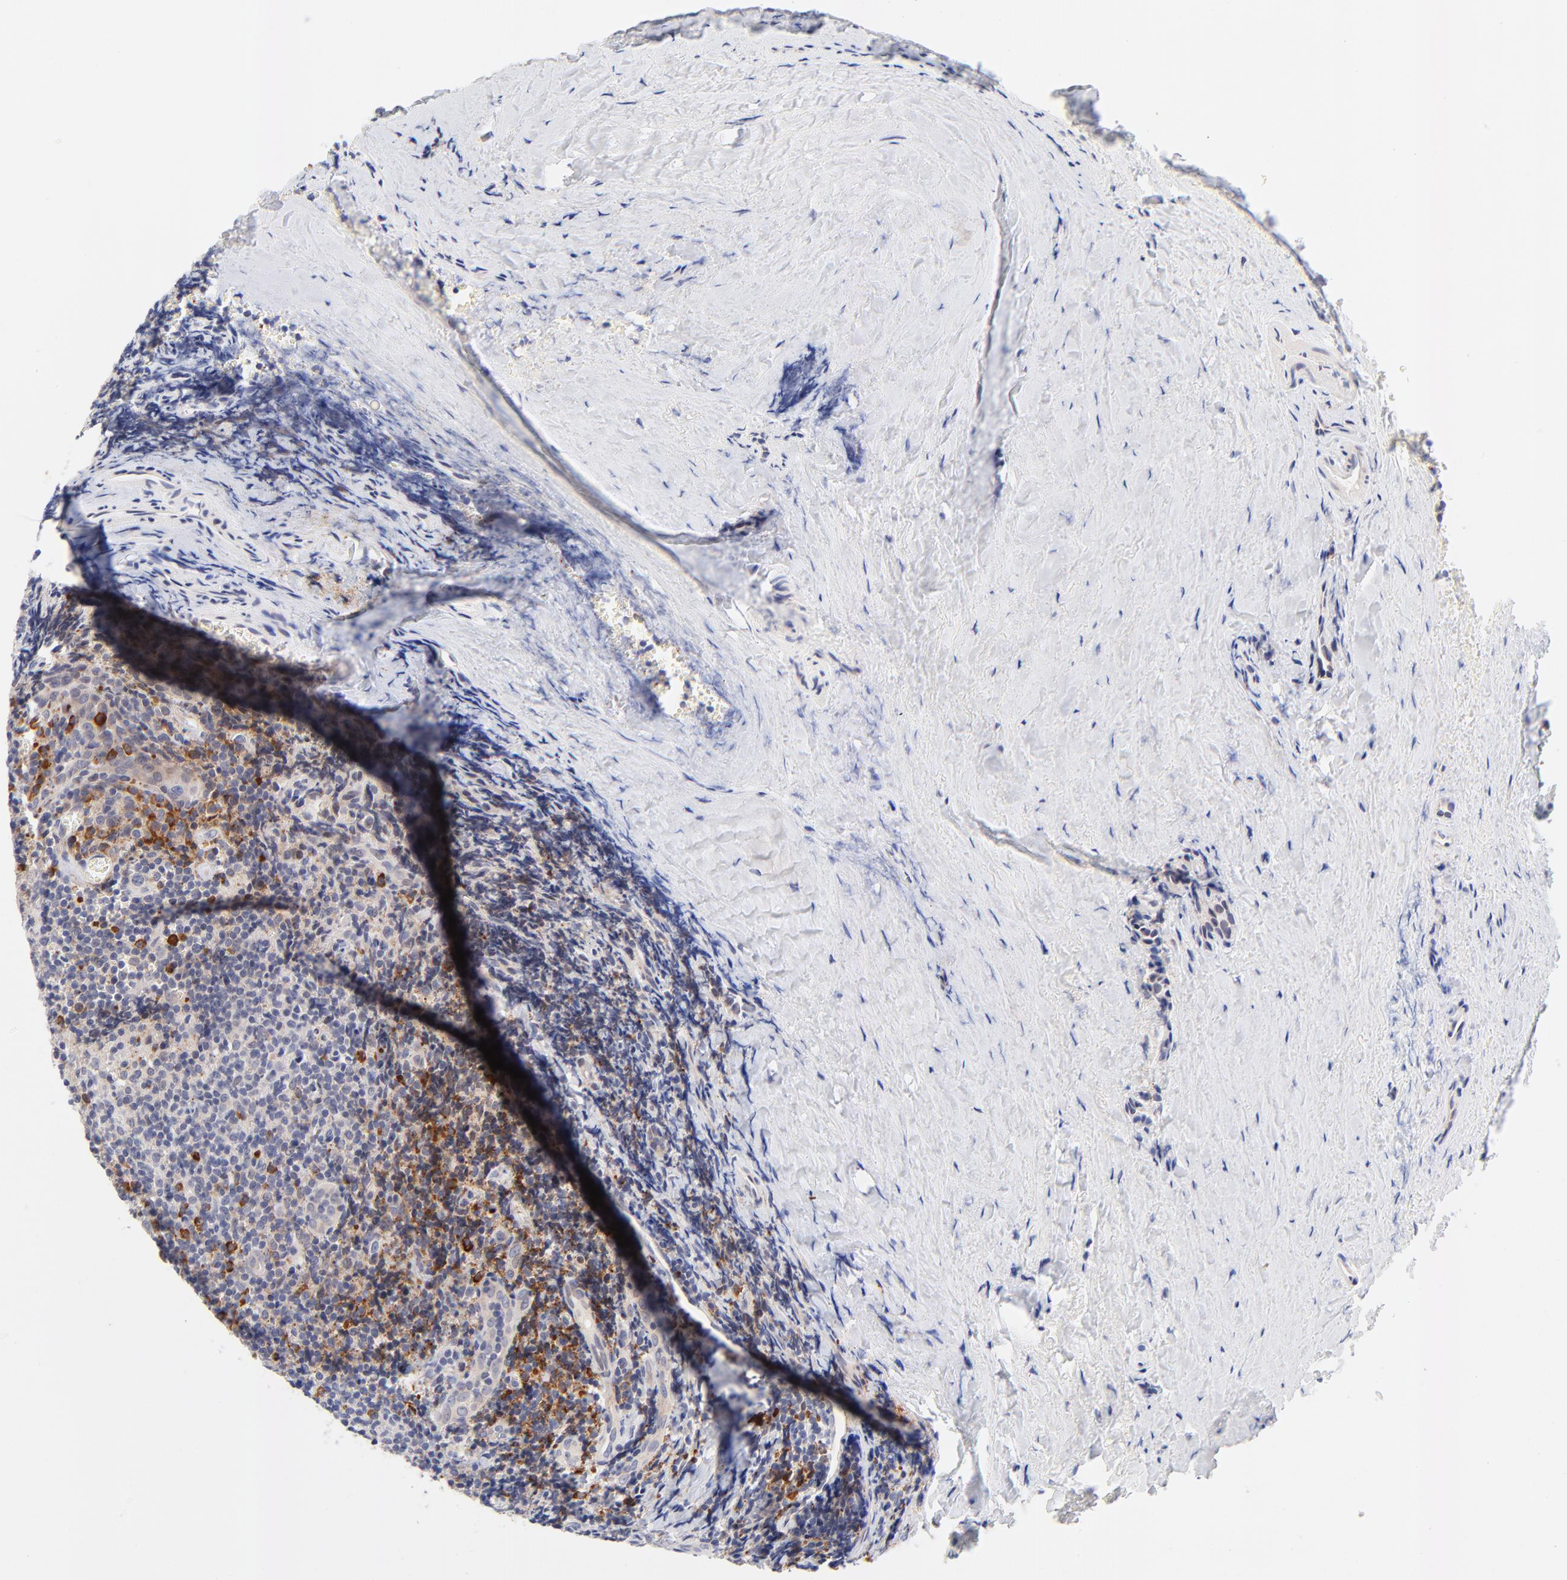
{"staining": {"intensity": "strong", "quantity": "<25%", "location": "cytoplasmic/membranous"}, "tissue": "tonsil", "cell_type": "Germinal center cells", "image_type": "normal", "snomed": [{"axis": "morphology", "description": "Normal tissue, NOS"}, {"axis": "topography", "description": "Tonsil"}], "caption": "Brown immunohistochemical staining in unremarkable human tonsil reveals strong cytoplasmic/membranous expression in approximately <25% of germinal center cells. The staining was performed using DAB, with brown indicating positive protein expression. Nuclei are stained blue with hematoxylin.", "gene": "AFF2", "patient": {"sex": "male", "age": 20}}